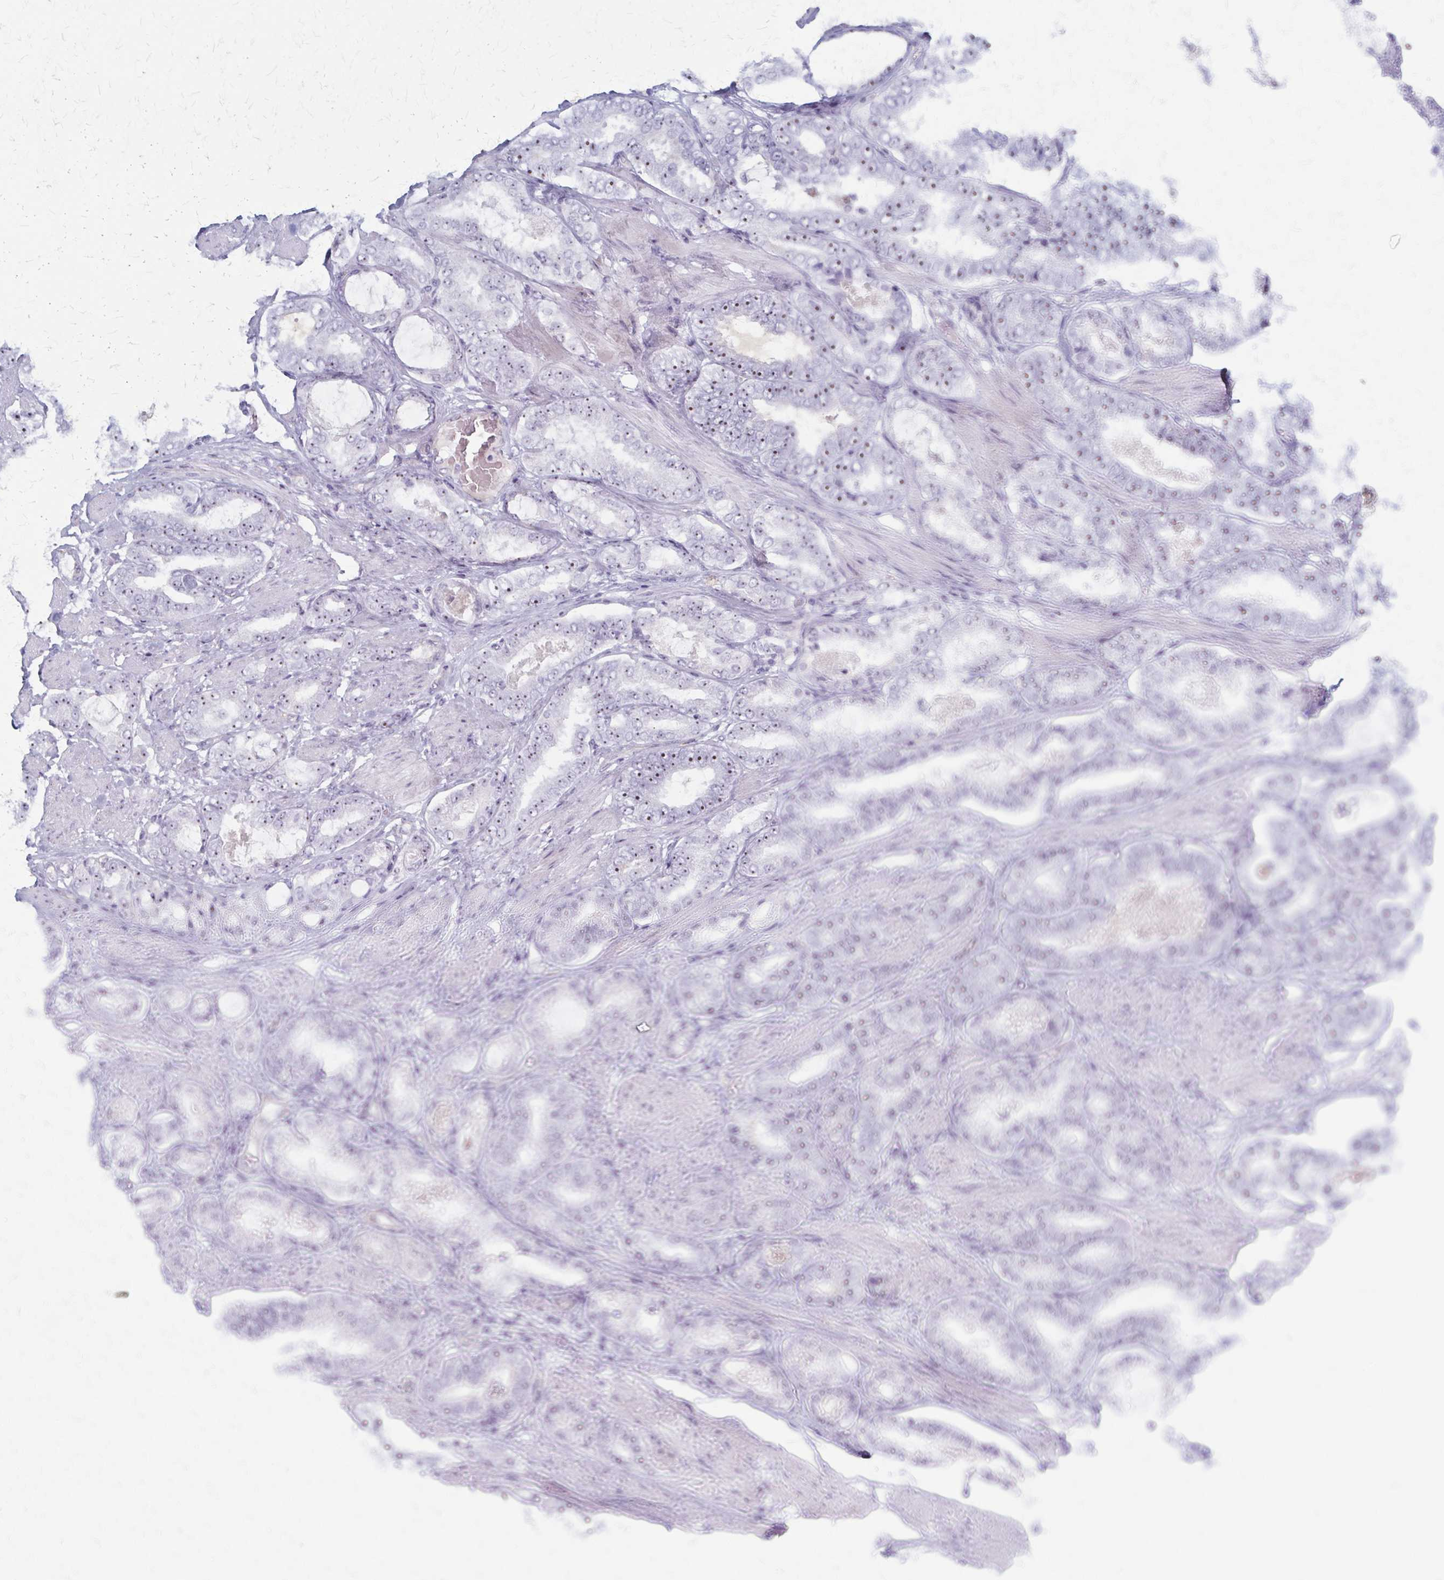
{"staining": {"intensity": "moderate", "quantity": "25%-75%", "location": "nuclear"}, "tissue": "prostate cancer", "cell_type": "Tumor cells", "image_type": "cancer", "snomed": [{"axis": "morphology", "description": "Adenocarcinoma, High grade"}, {"axis": "topography", "description": "Prostate"}], "caption": "A photomicrograph showing moderate nuclear staining in approximately 25%-75% of tumor cells in prostate cancer (adenocarcinoma (high-grade)), as visualized by brown immunohistochemical staining.", "gene": "DLK2", "patient": {"sex": "male", "age": 63}}